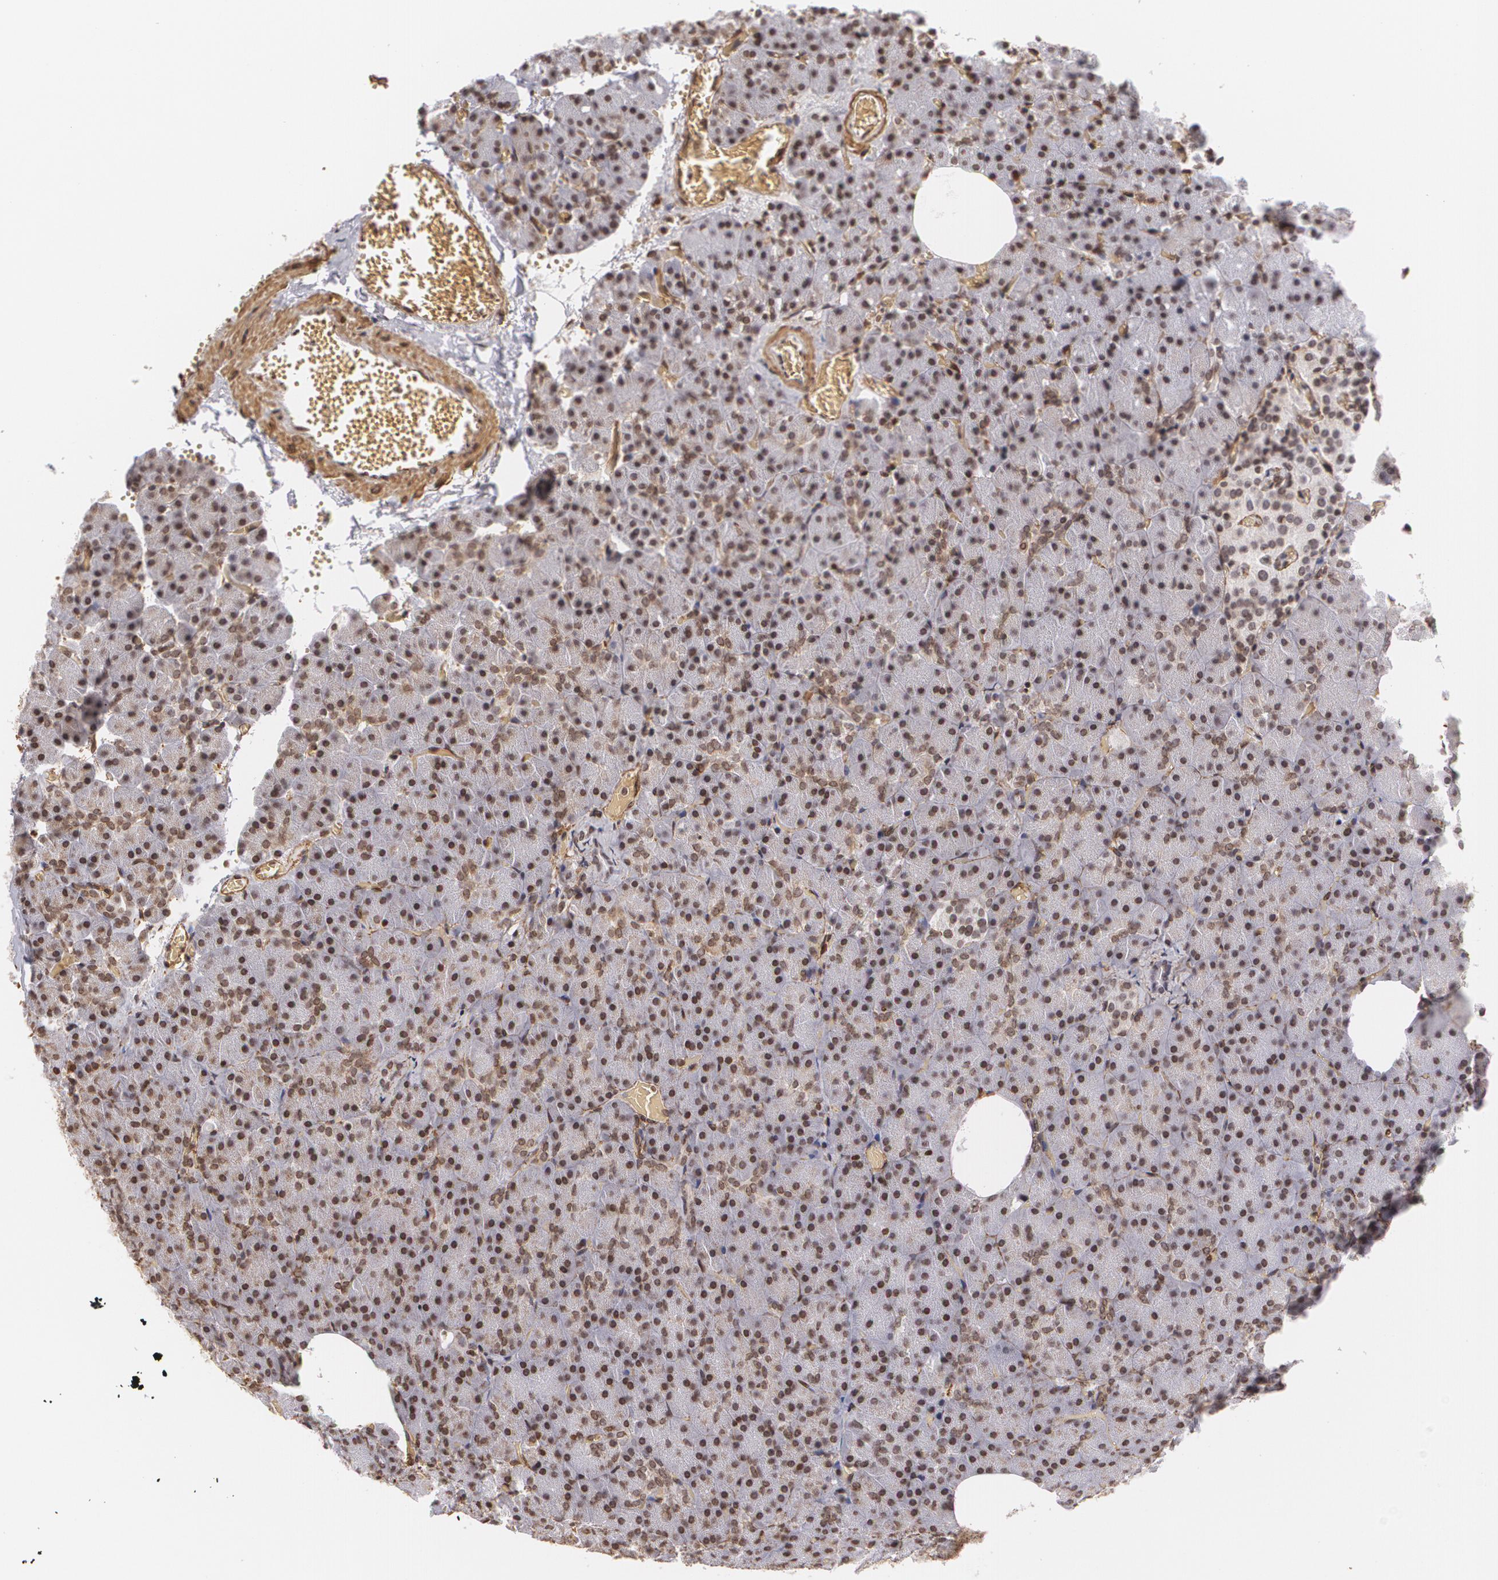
{"staining": {"intensity": "weak", "quantity": ">75%", "location": "cytoplasmic/membranous,nuclear"}, "tissue": "carcinoid", "cell_type": "Tumor cells", "image_type": "cancer", "snomed": [{"axis": "morphology", "description": "Normal tissue, NOS"}, {"axis": "morphology", "description": "Carcinoid, malignant, NOS"}, {"axis": "topography", "description": "Pancreas"}], "caption": "The image reveals staining of carcinoid, revealing weak cytoplasmic/membranous and nuclear protein positivity (brown color) within tumor cells.", "gene": "VAMP1", "patient": {"sex": "female", "age": 35}}